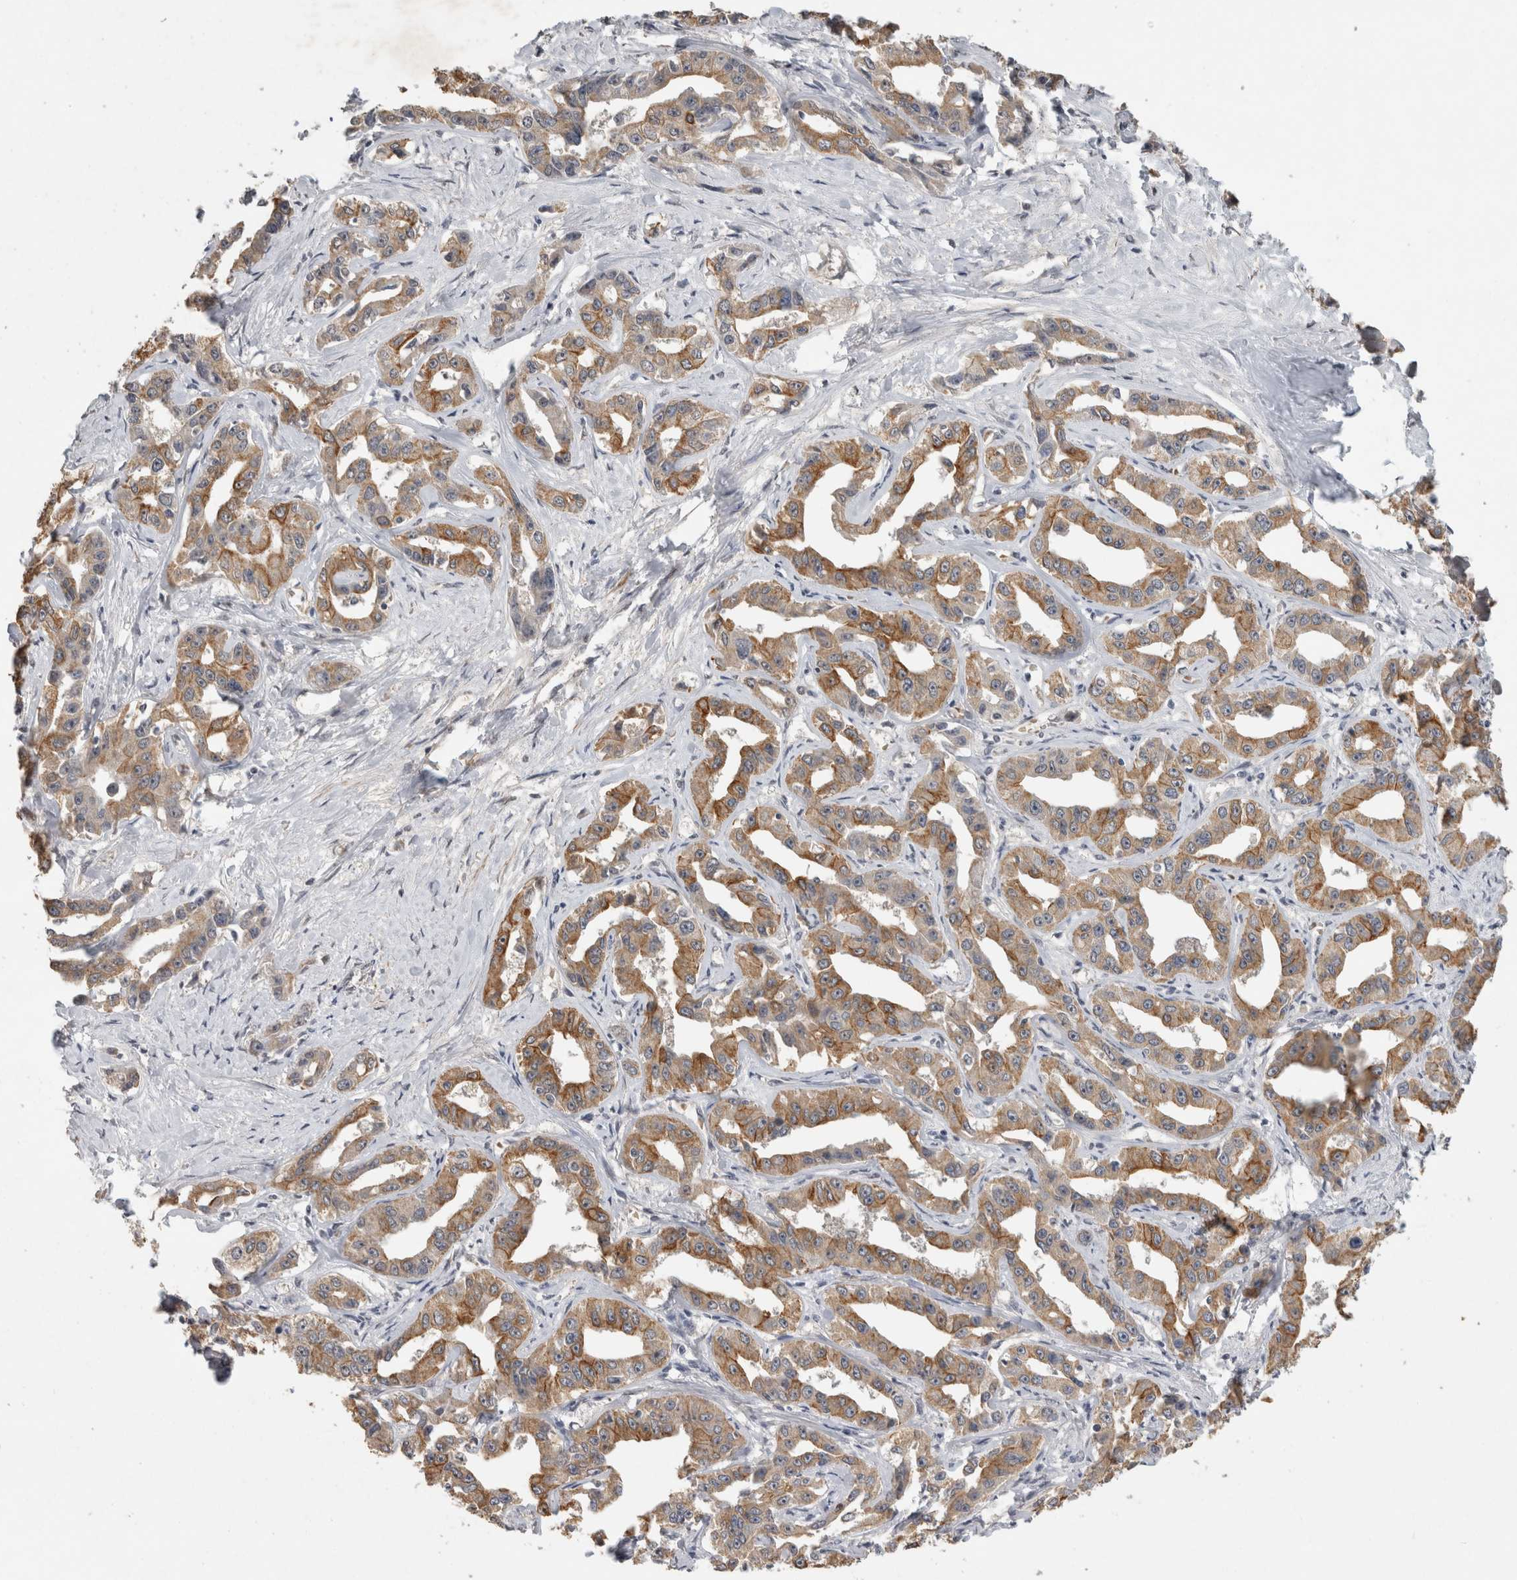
{"staining": {"intensity": "moderate", "quantity": ">75%", "location": "cytoplasmic/membranous"}, "tissue": "liver cancer", "cell_type": "Tumor cells", "image_type": "cancer", "snomed": [{"axis": "morphology", "description": "Cholangiocarcinoma"}, {"axis": "topography", "description": "Liver"}], "caption": "IHC (DAB) staining of human cholangiocarcinoma (liver) demonstrates moderate cytoplasmic/membranous protein expression in approximately >75% of tumor cells. The staining was performed using DAB to visualize the protein expression in brown, while the nuclei were stained in blue with hematoxylin (Magnification: 20x).", "gene": "RHPN1", "patient": {"sex": "male", "age": 59}}